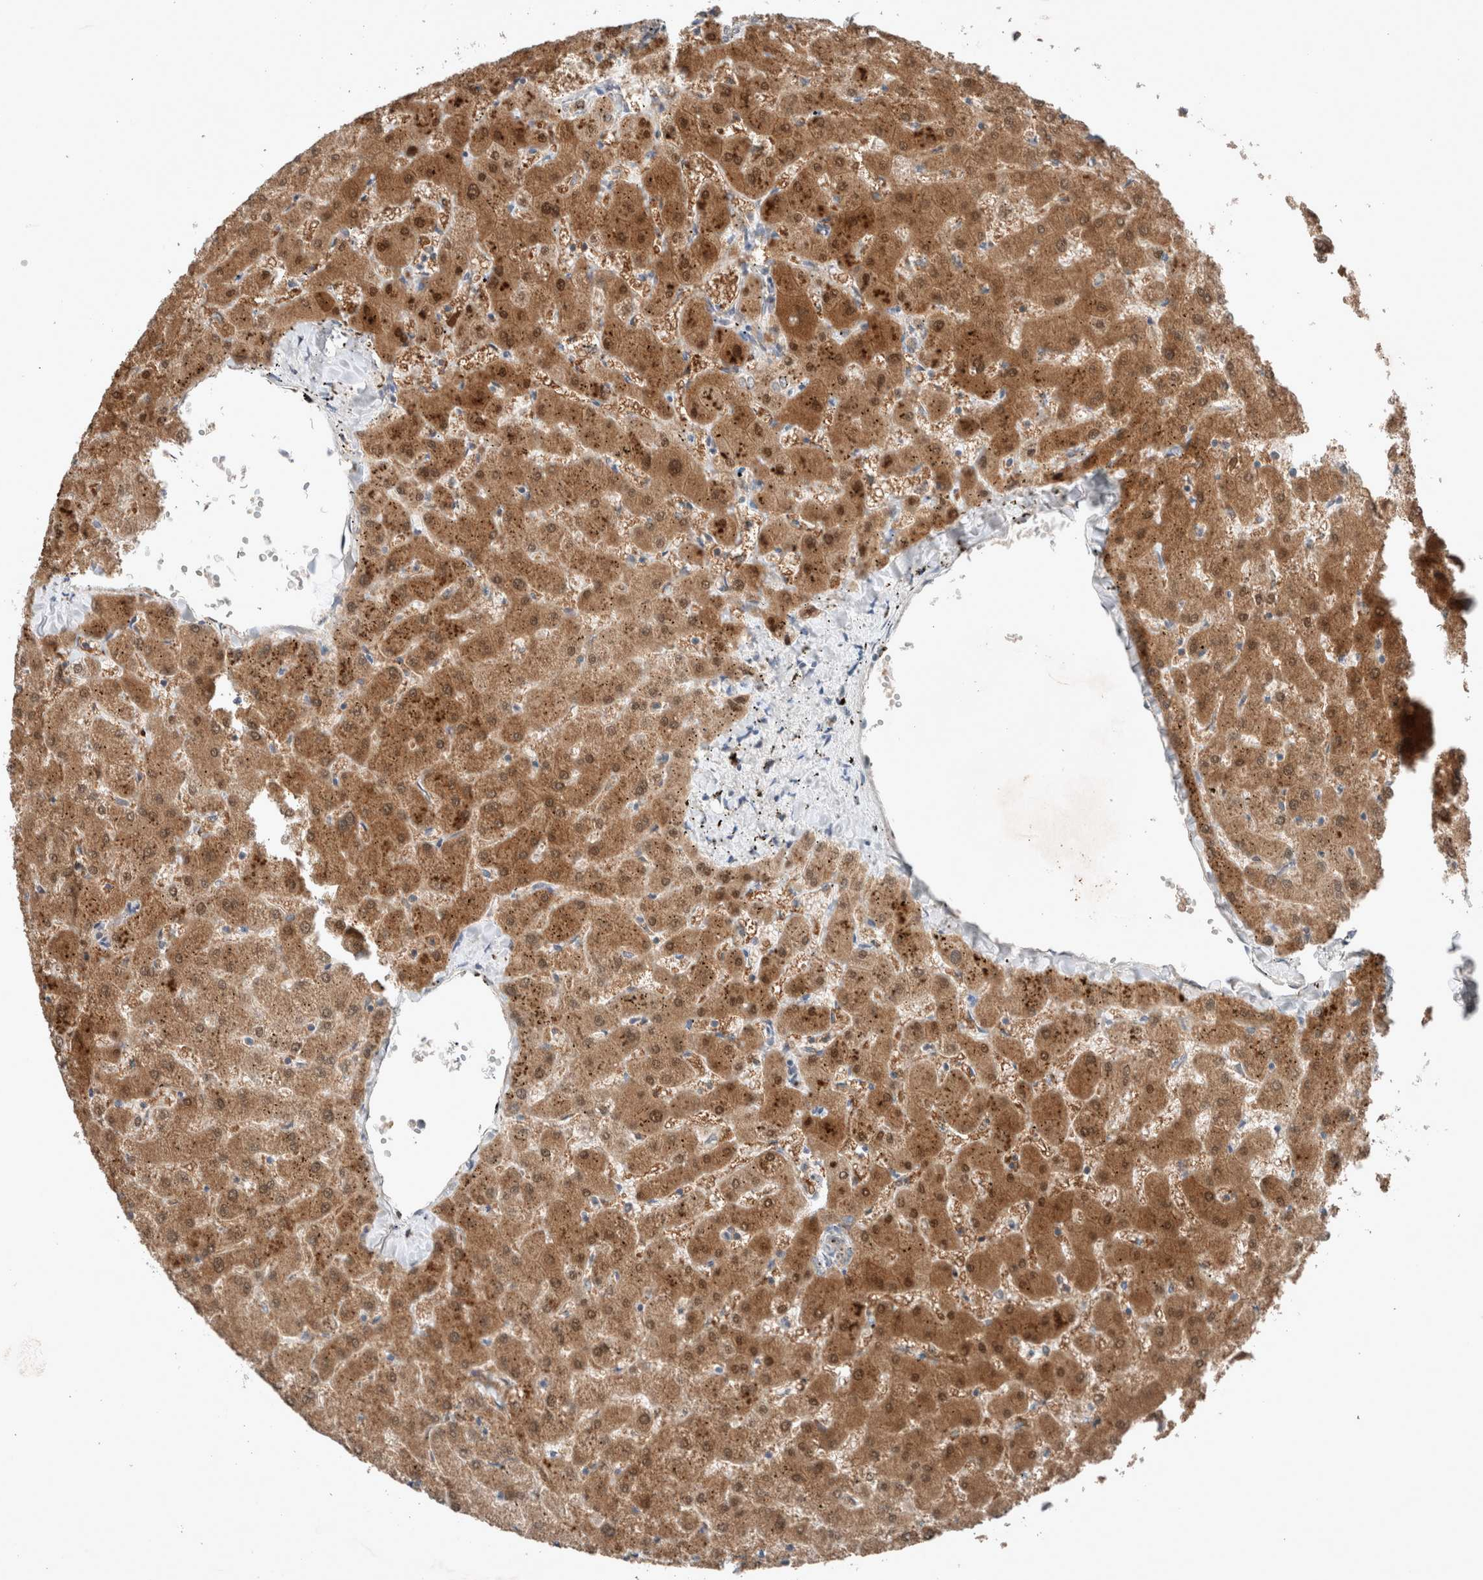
{"staining": {"intensity": "negative", "quantity": "none", "location": "none"}, "tissue": "liver", "cell_type": "Cholangiocytes", "image_type": "normal", "snomed": [{"axis": "morphology", "description": "Normal tissue, NOS"}, {"axis": "topography", "description": "Liver"}], "caption": "Immunohistochemistry (IHC) photomicrograph of unremarkable human liver stained for a protein (brown), which demonstrates no staining in cholangiocytes.", "gene": "UGCG", "patient": {"sex": "female", "age": 63}}